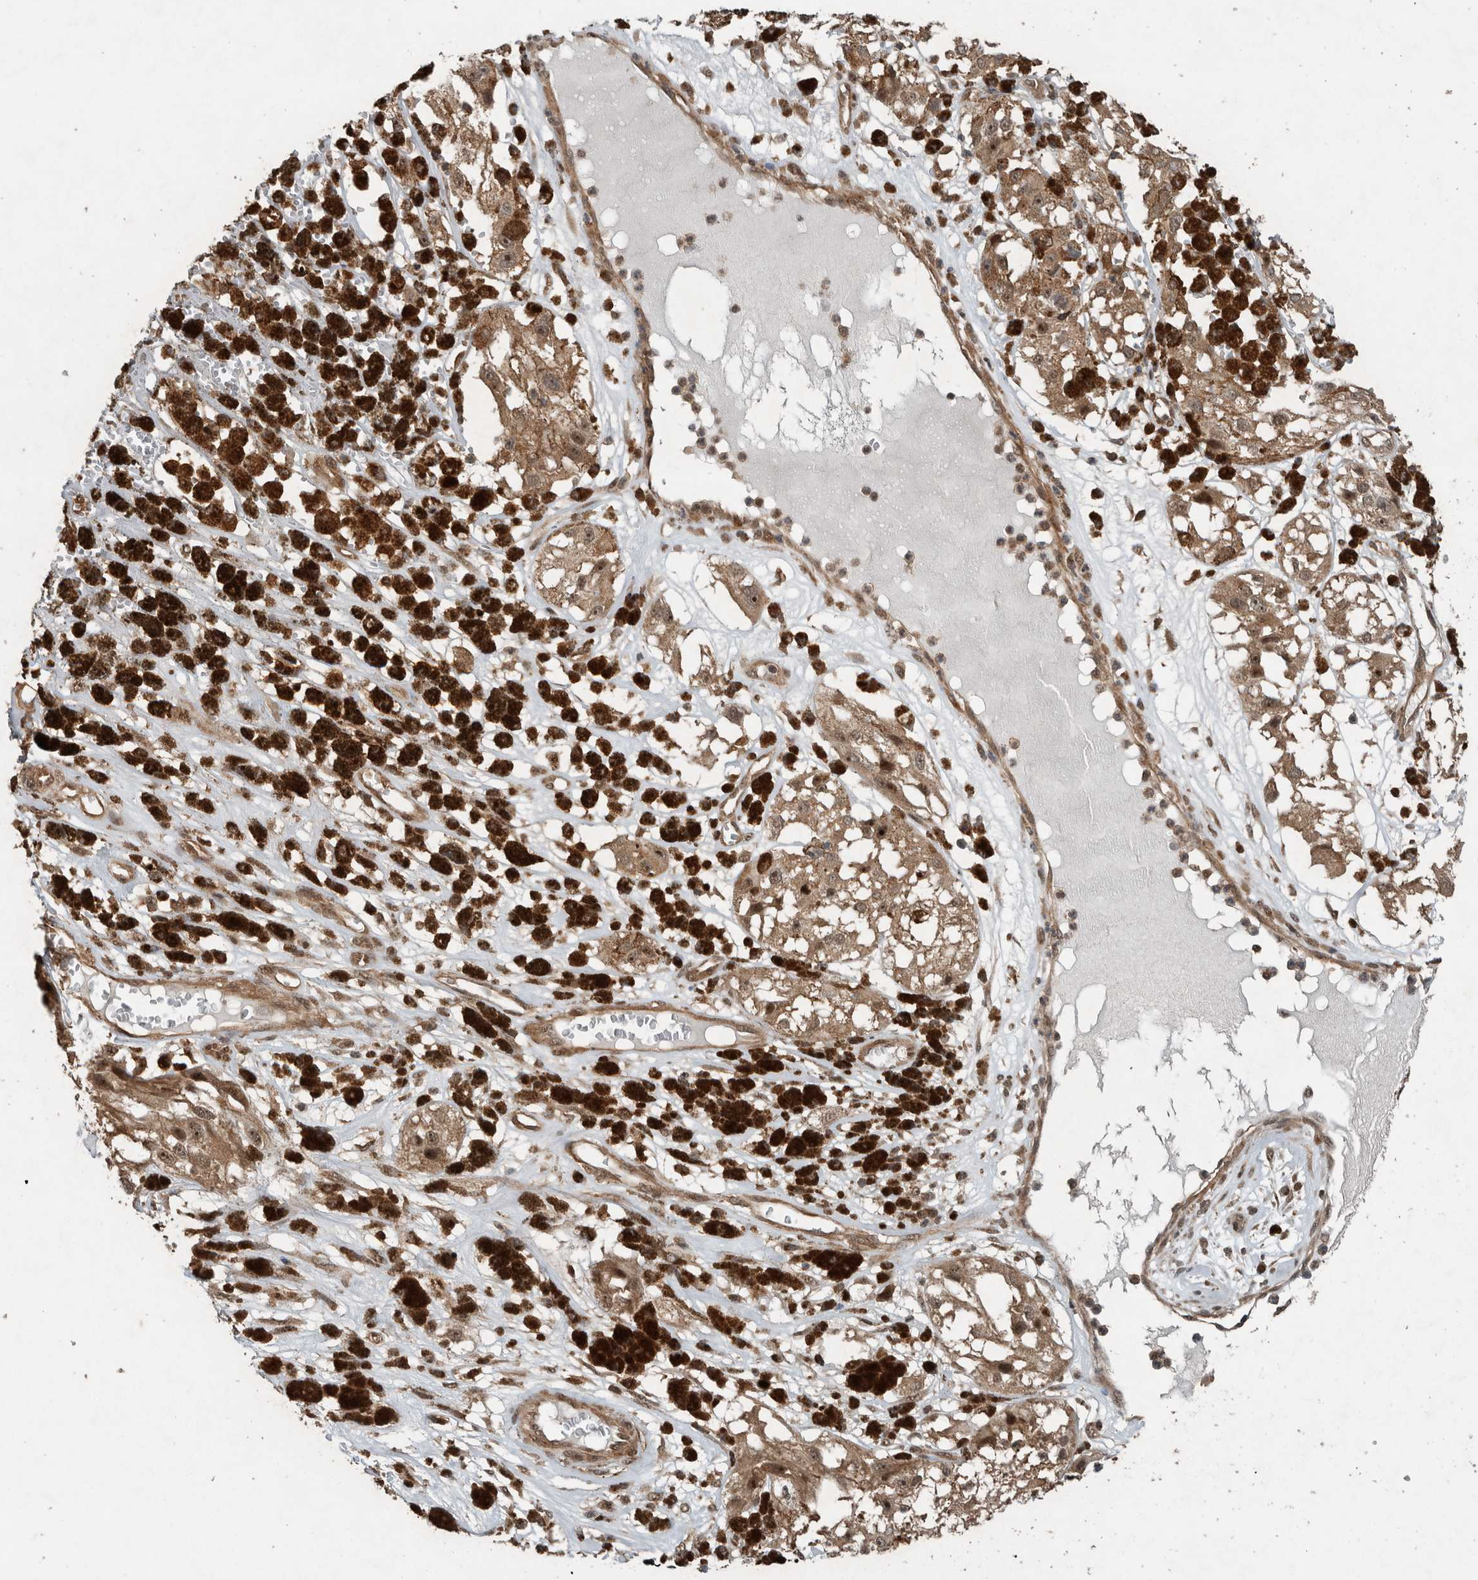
{"staining": {"intensity": "weak", "quantity": ">75%", "location": "cytoplasmic/membranous,nuclear"}, "tissue": "melanoma", "cell_type": "Tumor cells", "image_type": "cancer", "snomed": [{"axis": "morphology", "description": "Malignant melanoma, NOS"}, {"axis": "topography", "description": "Skin"}], "caption": "Immunohistochemical staining of melanoma displays weak cytoplasmic/membranous and nuclear protein positivity in about >75% of tumor cells.", "gene": "MYO1E", "patient": {"sex": "male", "age": 88}}